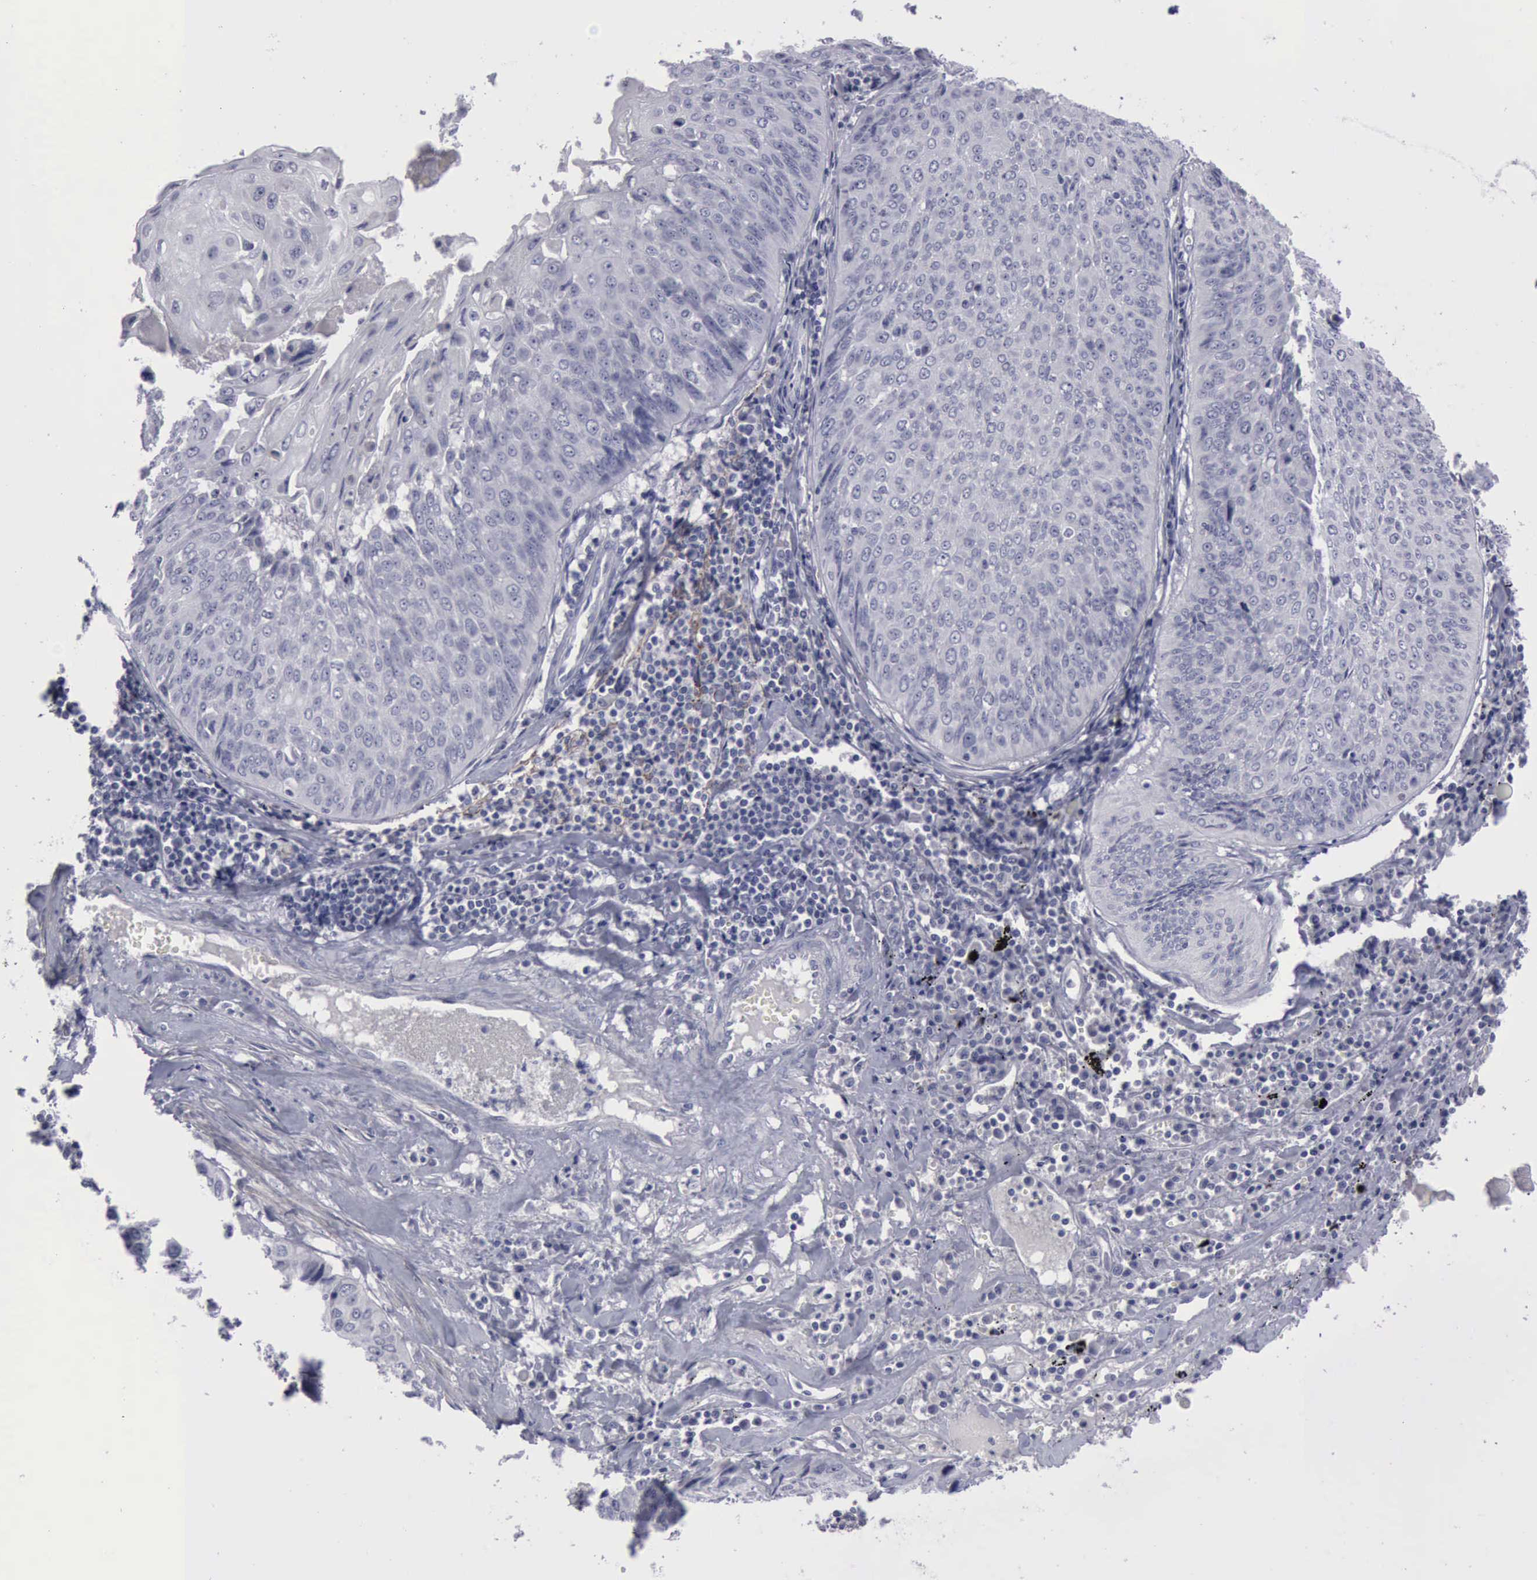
{"staining": {"intensity": "negative", "quantity": "none", "location": "none"}, "tissue": "lung cancer", "cell_type": "Tumor cells", "image_type": "cancer", "snomed": [{"axis": "morphology", "description": "Adenocarcinoma, NOS"}, {"axis": "topography", "description": "Lung"}], "caption": "Histopathology image shows no protein positivity in tumor cells of lung cancer (adenocarcinoma) tissue.", "gene": "CDH2", "patient": {"sex": "male", "age": 60}}